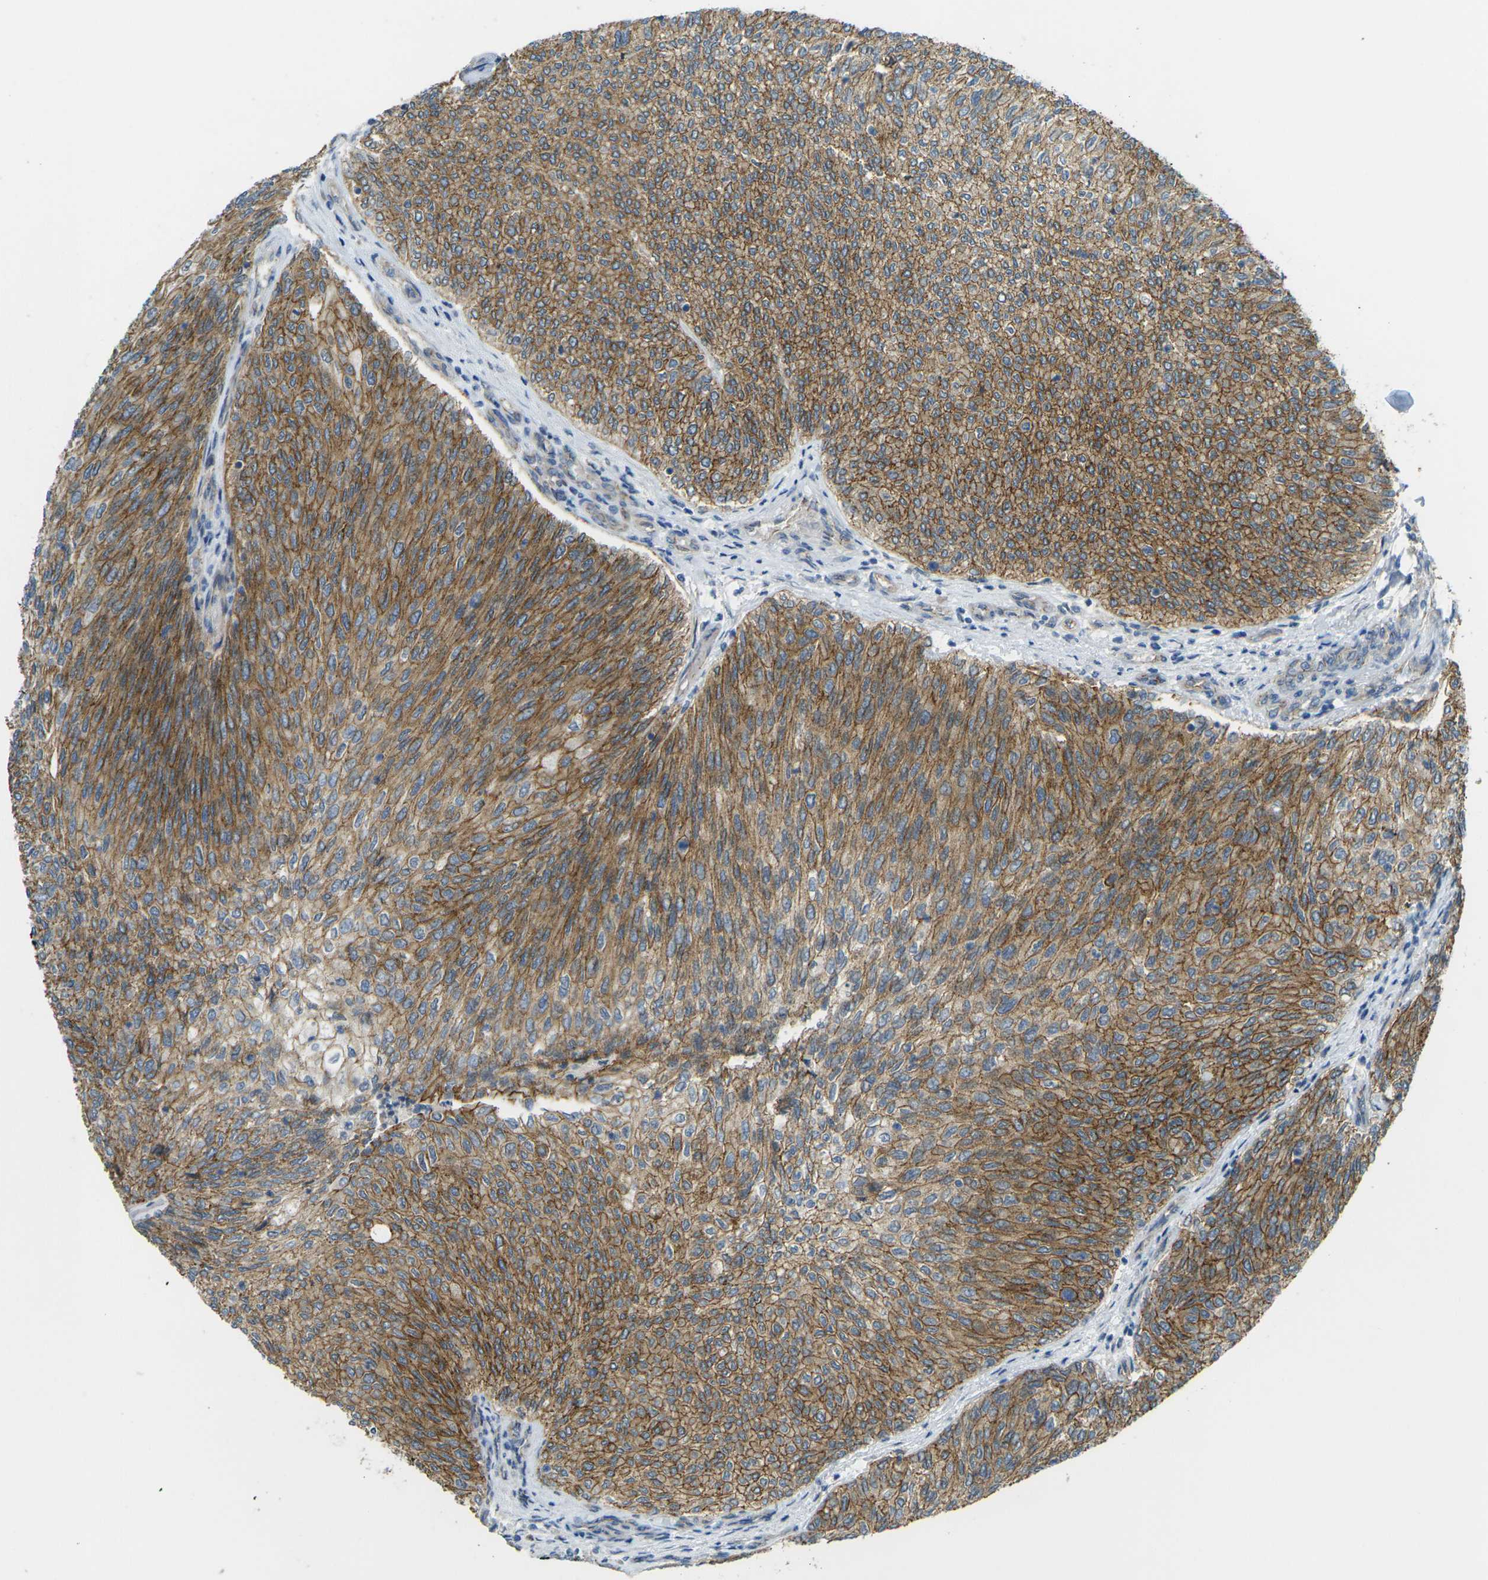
{"staining": {"intensity": "moderate", "quantity": ">75%", "location": "cytoplasmic/membranous"}, "tissue": "urothelial cancer", "cell_type": "Tumor cells", "image_type": "cancer", "snomed": [{"axis": "morphology", "description": "Urothelial carcinoma, Low grade"}, {"axis": "topography", "description": "Urinary bladder"}], "caption": "Immunohistochemical staining of urothelial carcinoma (low-grade) shows medium levels of moderate cytoplasmic/membranous staining in about >75% of tumor cells.", "gene": "RHBDD1", "patient": {"sex": "female", "age": 79}}